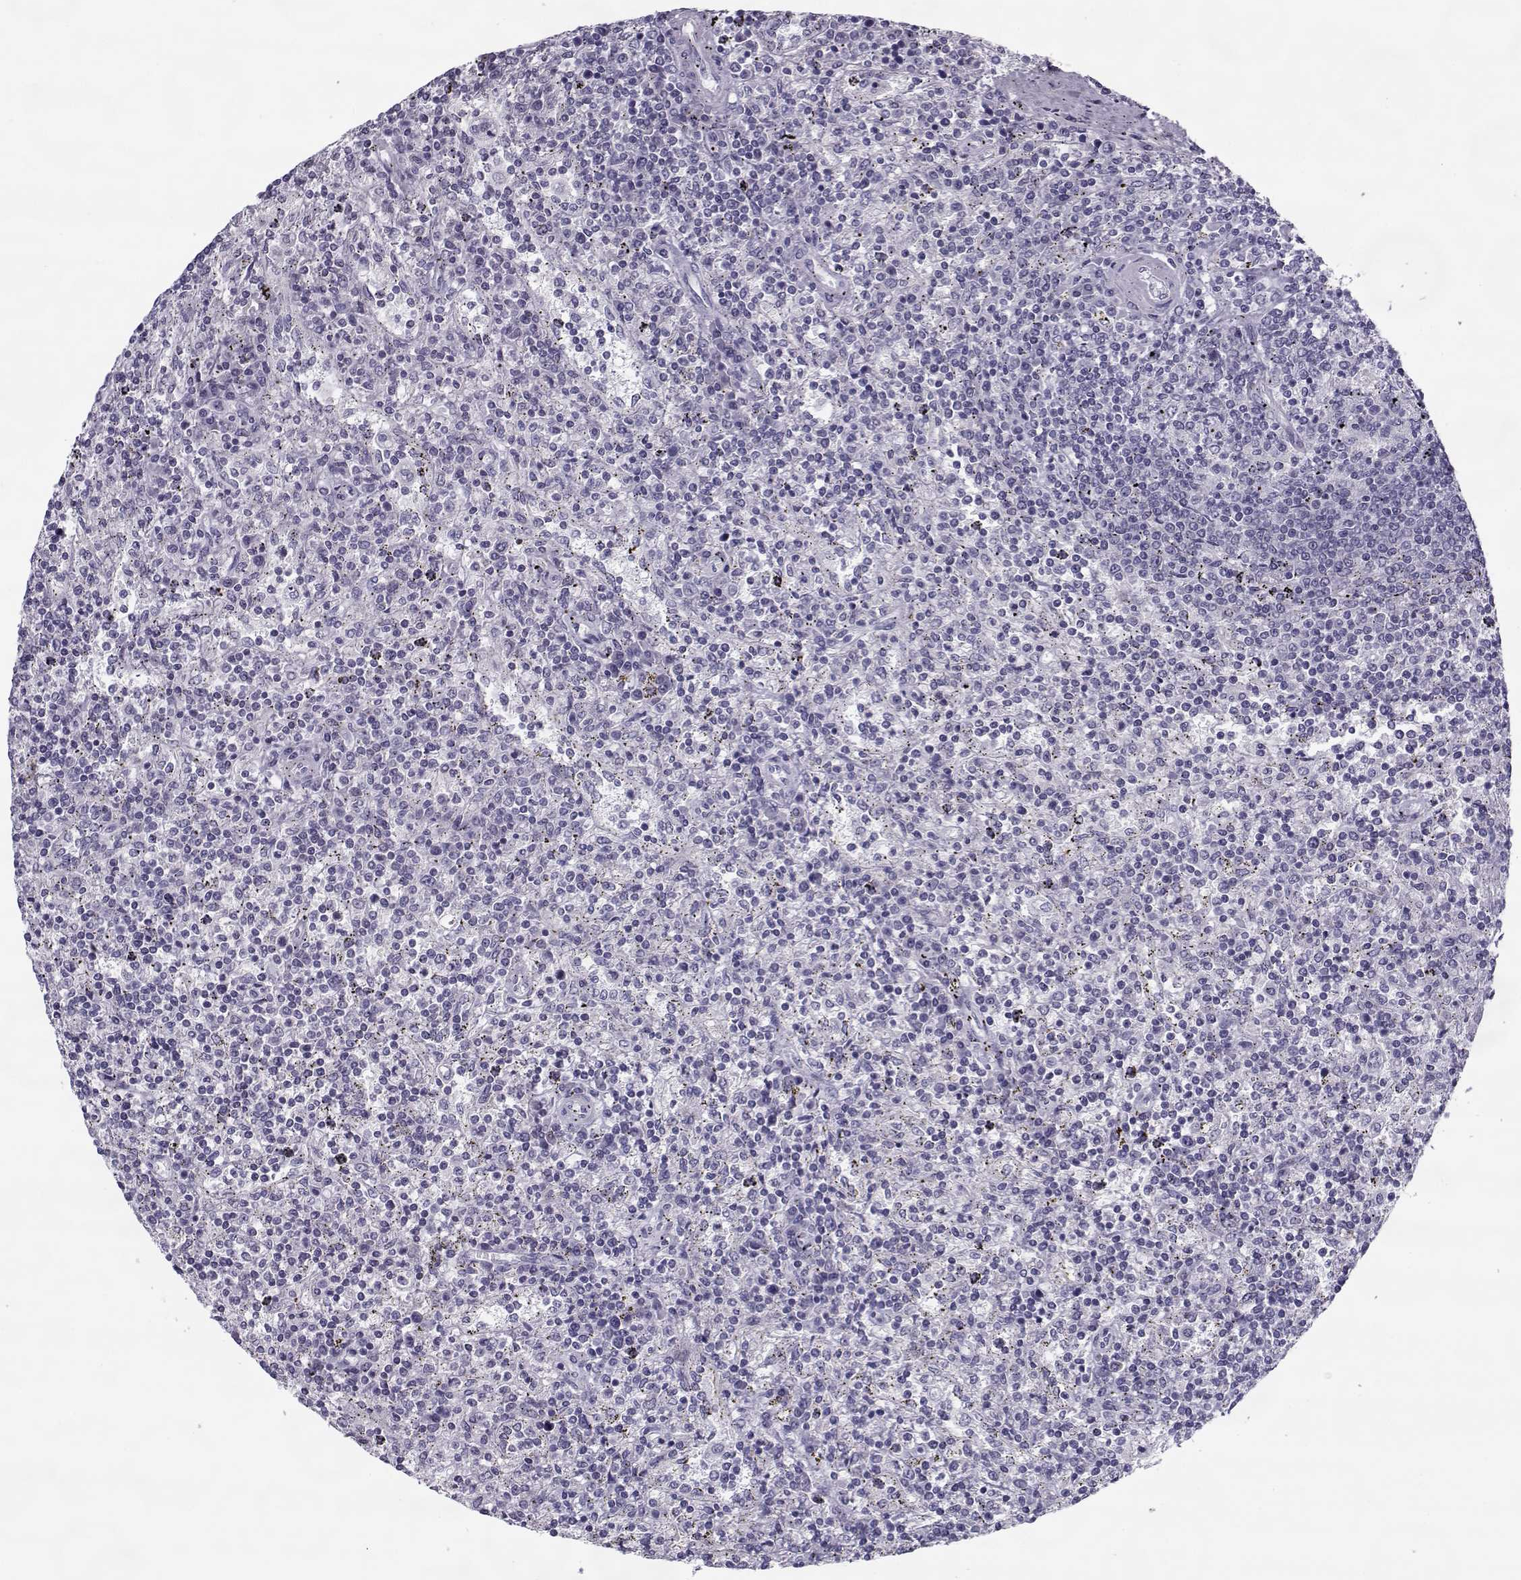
{"staining": {"intensity": "negative", "quantity": "none", "location": "none"}, "tissue": "lymphoma", "cell_type": "Tumor cells", "image_type": "cancer", "snomed": [{"axis": "morphology", "description": "Malignant lymphoma, non-Hodgkin's type, Low grade"}, {"axis": "topography", "description": "Spleen"}], "caption": "Immunohistochemical staining of lymphoma exhibits no significant staining in tumor cells. The staining is performed using DAB brown chromogen with nuclei counter-stained in using hematoxylin.", "gene": "PP2D1", "patient": {"sex": "male", "age": 62}}